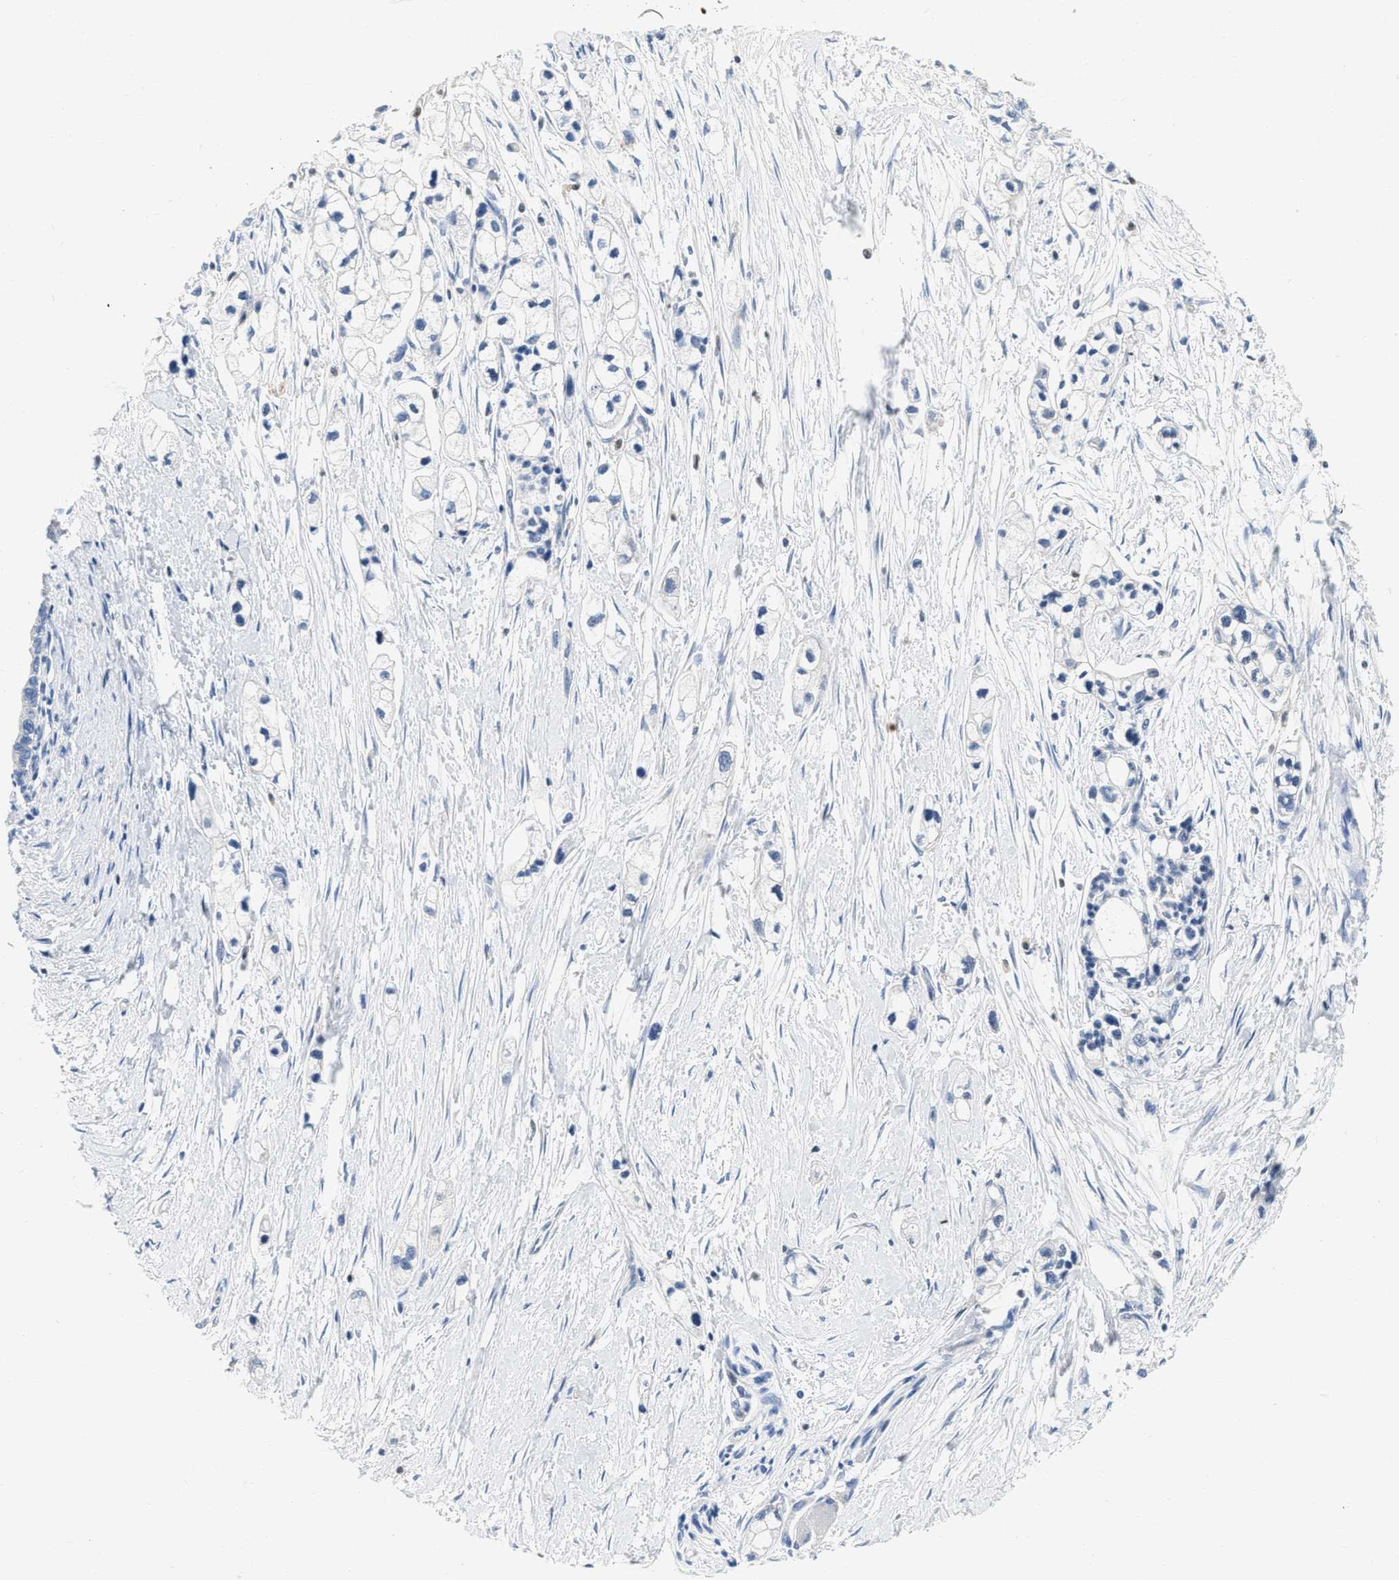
{"staining": {"intensity": "negative", "quantity": "none", "location": "none"}, "tissue": "pancreatic cancer", "cell_type": "Tumor cells", "image_type": "cancer", "snomed": [{"axis": "morphology", "description": "Adenocarcinoma, NOS"}, {"axis": "topography", "description": "Pancreas"}], "caption": "There is no significant staining in tumor cells of adenocarcinoma (pancreatic).", "gene": "EIF2AK2", "patient": {"sex": "male", "age": 74}}